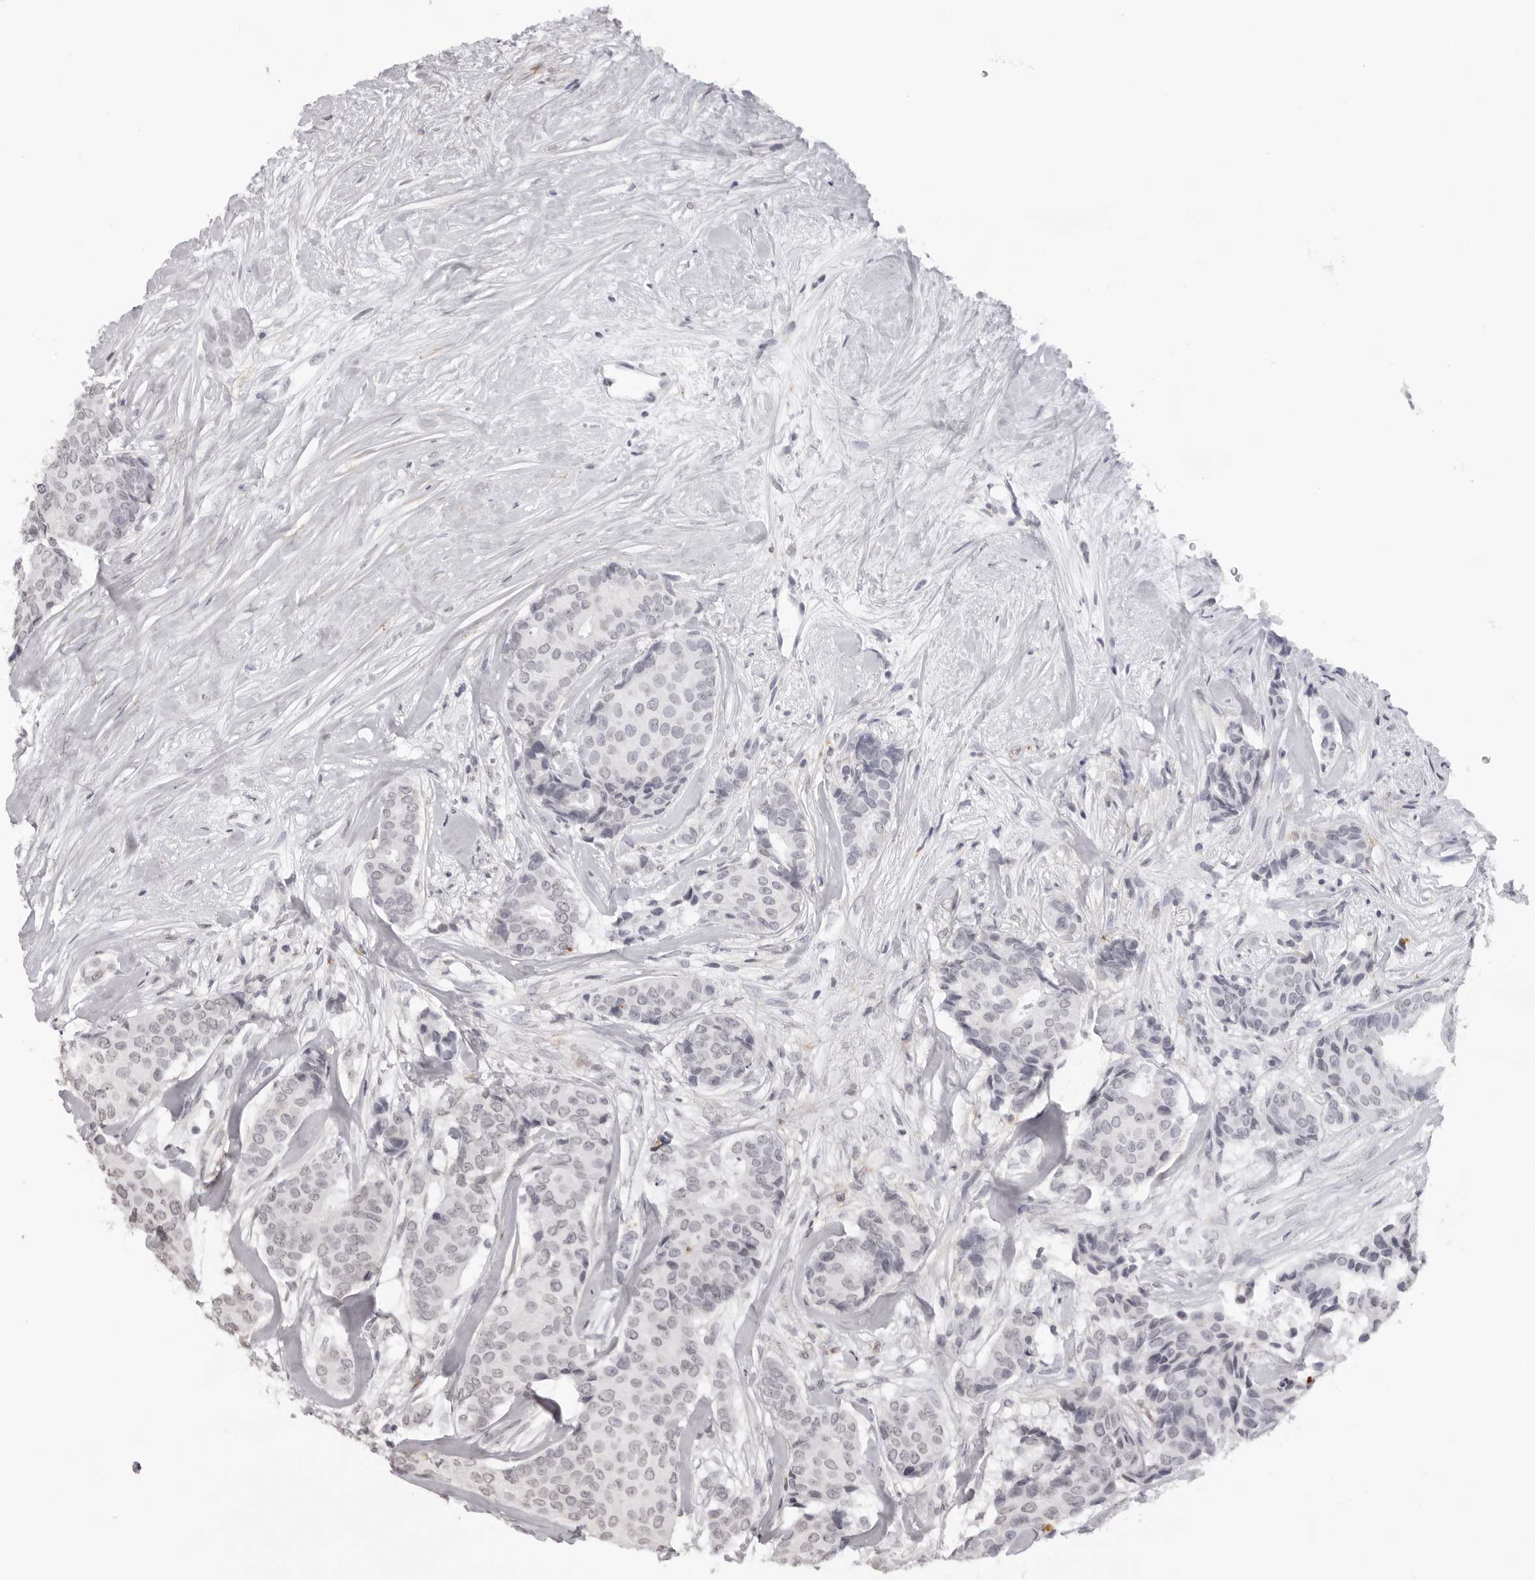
{"staining": {"intensity": "negative", "quantity": "none", "location": "none"}, "tissue": "breast cancer", "cell_type": "Tumor cells", "image_type": "cancer", "snomed": [{"axis": "morphology", "description": "Duct carcinoma"}, {"axis": "topography", "description": "Breast"}], "caption": "Invasive ductal carcinoma (breast) stained for a protein using IHC shows no positivity tumor cells.", "gene": "NTM", "patient": {"sex": "female", "age": 75}}